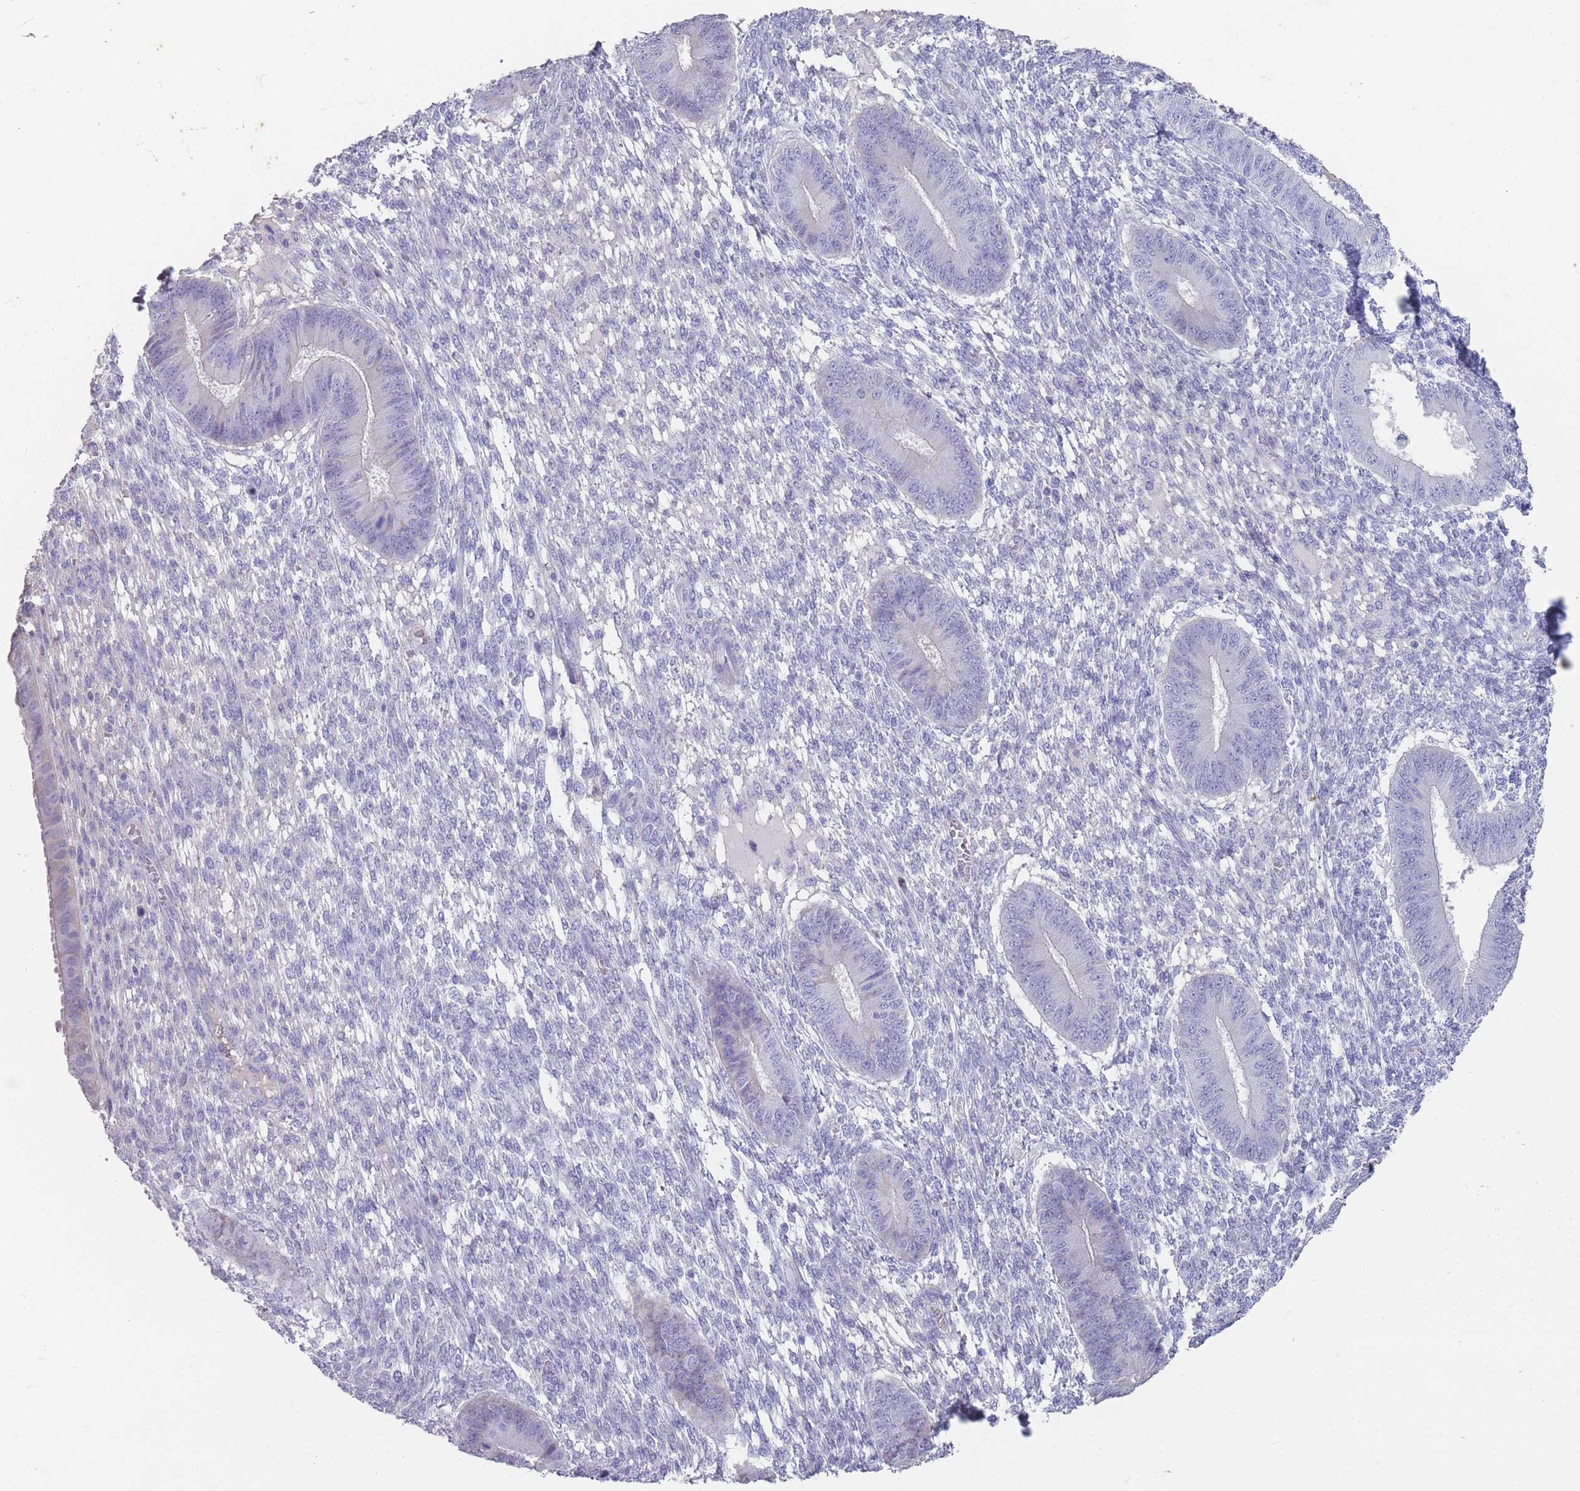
{"staining": {"intensity": "negative", "quantity": "none", "location": "none"}, "tissue": "endometrium", "cell_type": "Cells in endometrial stroma", "image_type": "normal", "snomed": [{"axis": "morphology", "description": "Normal tissue, NOS"}, {"axis": "topography", "description": "Endometrium"}], "caption": "Photomicrograph shows no protein staining in cells in endometrial stroma of normal endometrium.", "gene": "RHBG", "patient": {"sex": "female", "age": 49}}